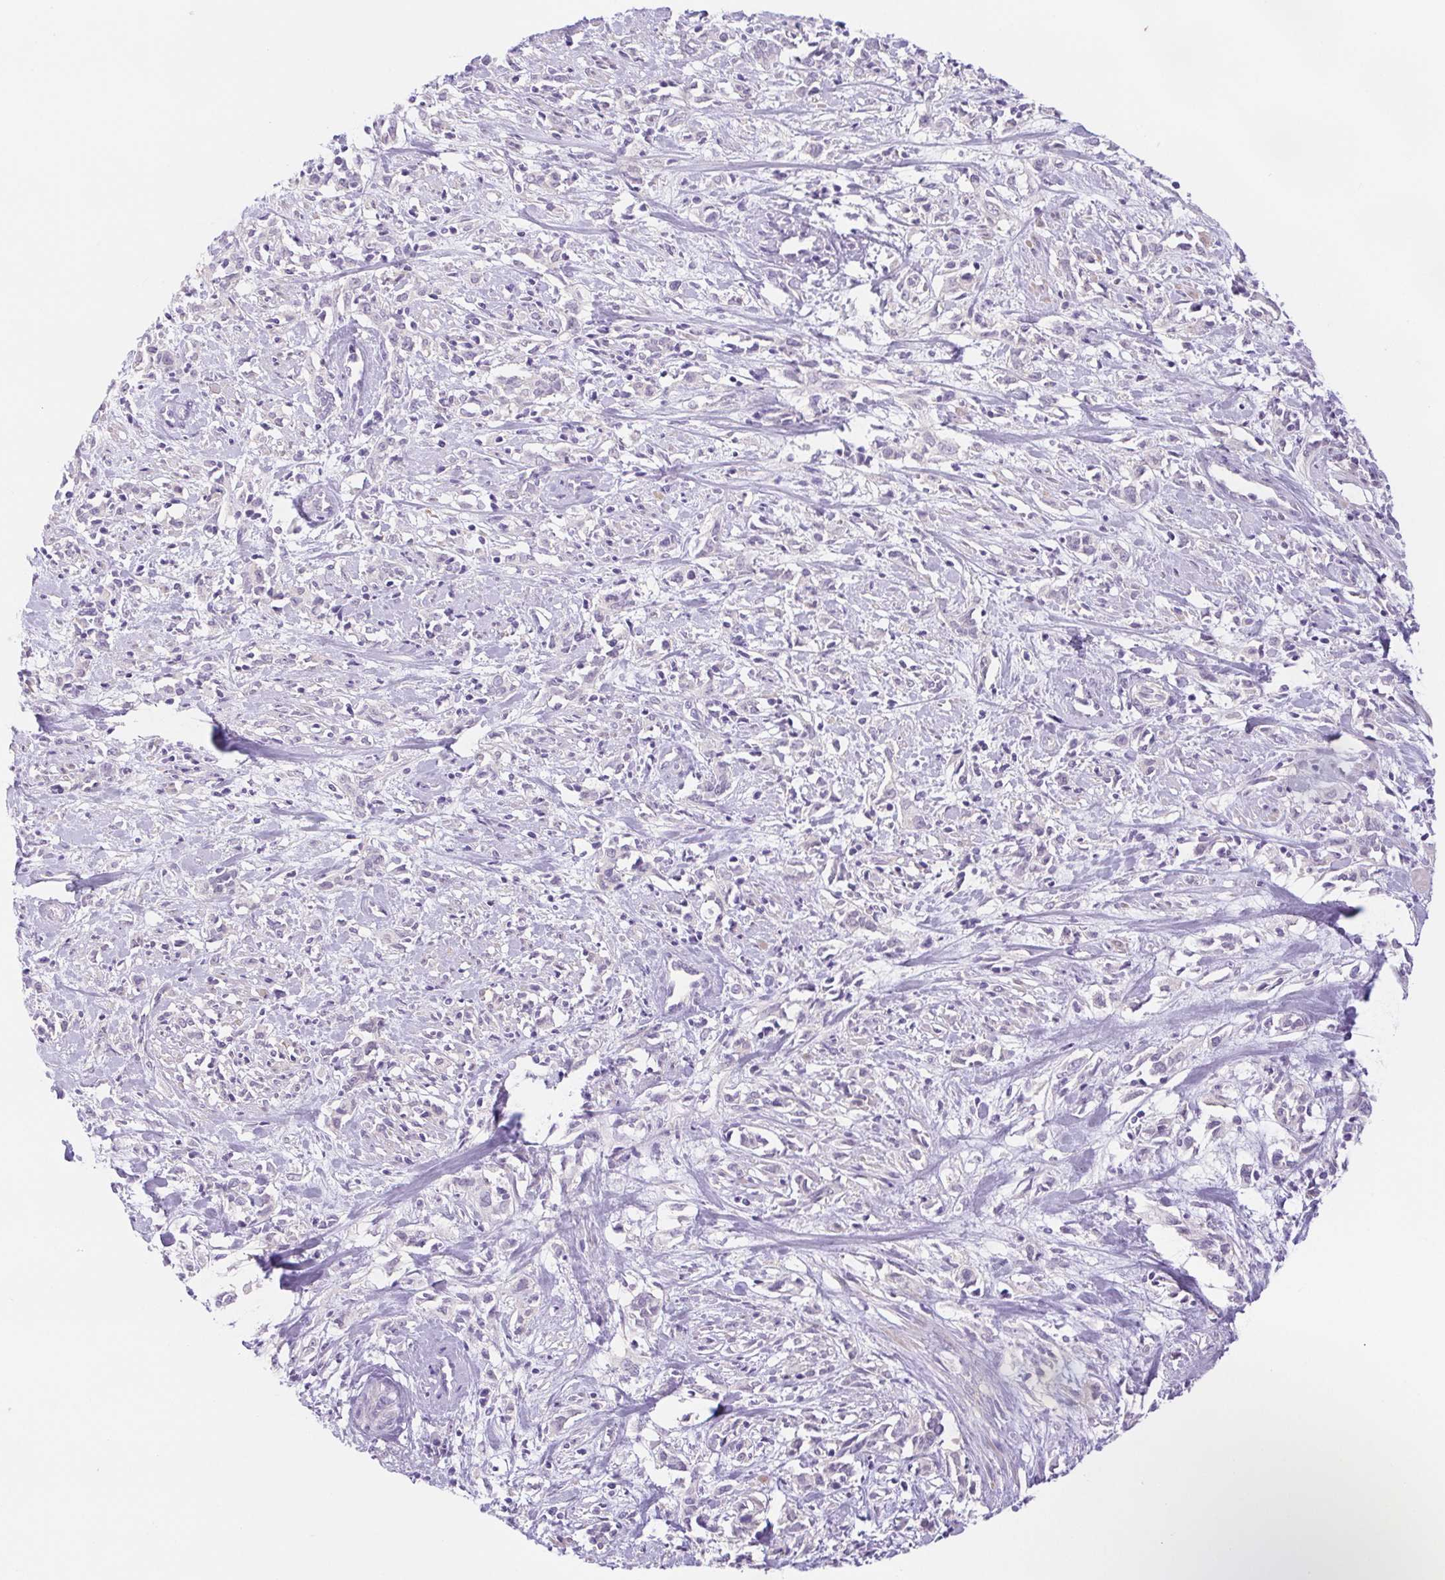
{"staining": {"intensity": "negative", "quantity": "none", "location": "none"}, "tissue": "cervical cancer", "cell_type": "Tumor cells", "image_type": "cancer", "snomed": [{"axis": "morphology", "description": "Adenocarcinoma, NOS"}, {"axis": "topography", "description": "Cervix"}], "caption": "Protein analysis of cervical cancer (adenocarcinoma) demonstrates no significant expression in tumor cells.", "gene": "DYNC2LI1", "patient": {"sex": "female", "age": 40}}